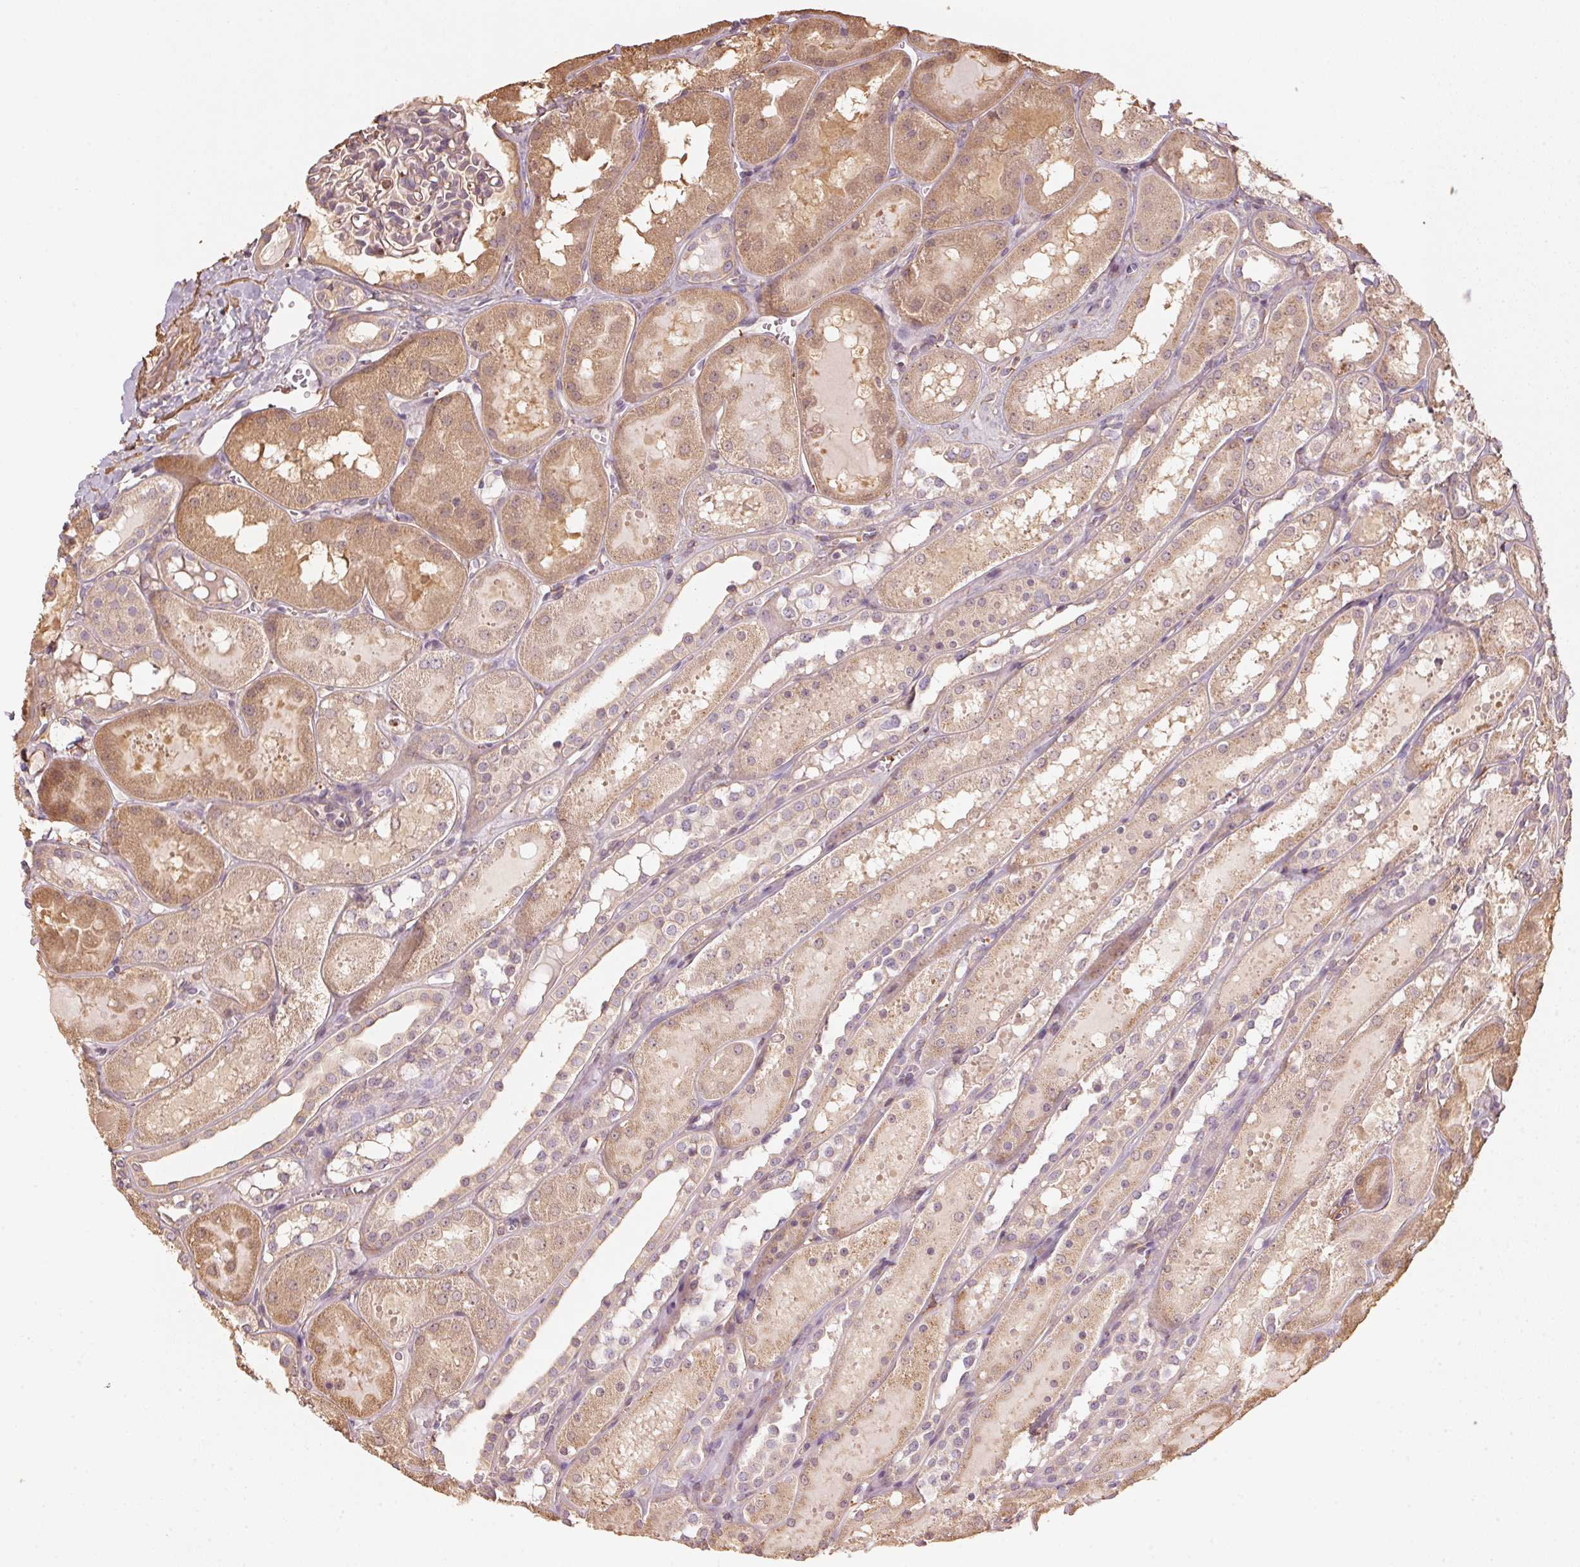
{"staining": {"intensity": "weak", "quantity": "25%-75%", "location": "cytoplasmic/membranous"}, "tissue": "kidney", "cell_type": "Cells in glomeruli", "image_type": "normal", "snomed": [{"axis": "morphology", "description": "Normal tissue, NOS"}, {"axis": "topography", "description": "Kidney"}, {"axis": "topography", "description": "Urinary bladder"}], "caption": "Protein staining reveals weak cytoplasmic/membranous positivity in about 25%-75% of cells in glomeruli in benign kidney.", "gene": "QDPR", "patient": {"sex": "male", "age": 16}}